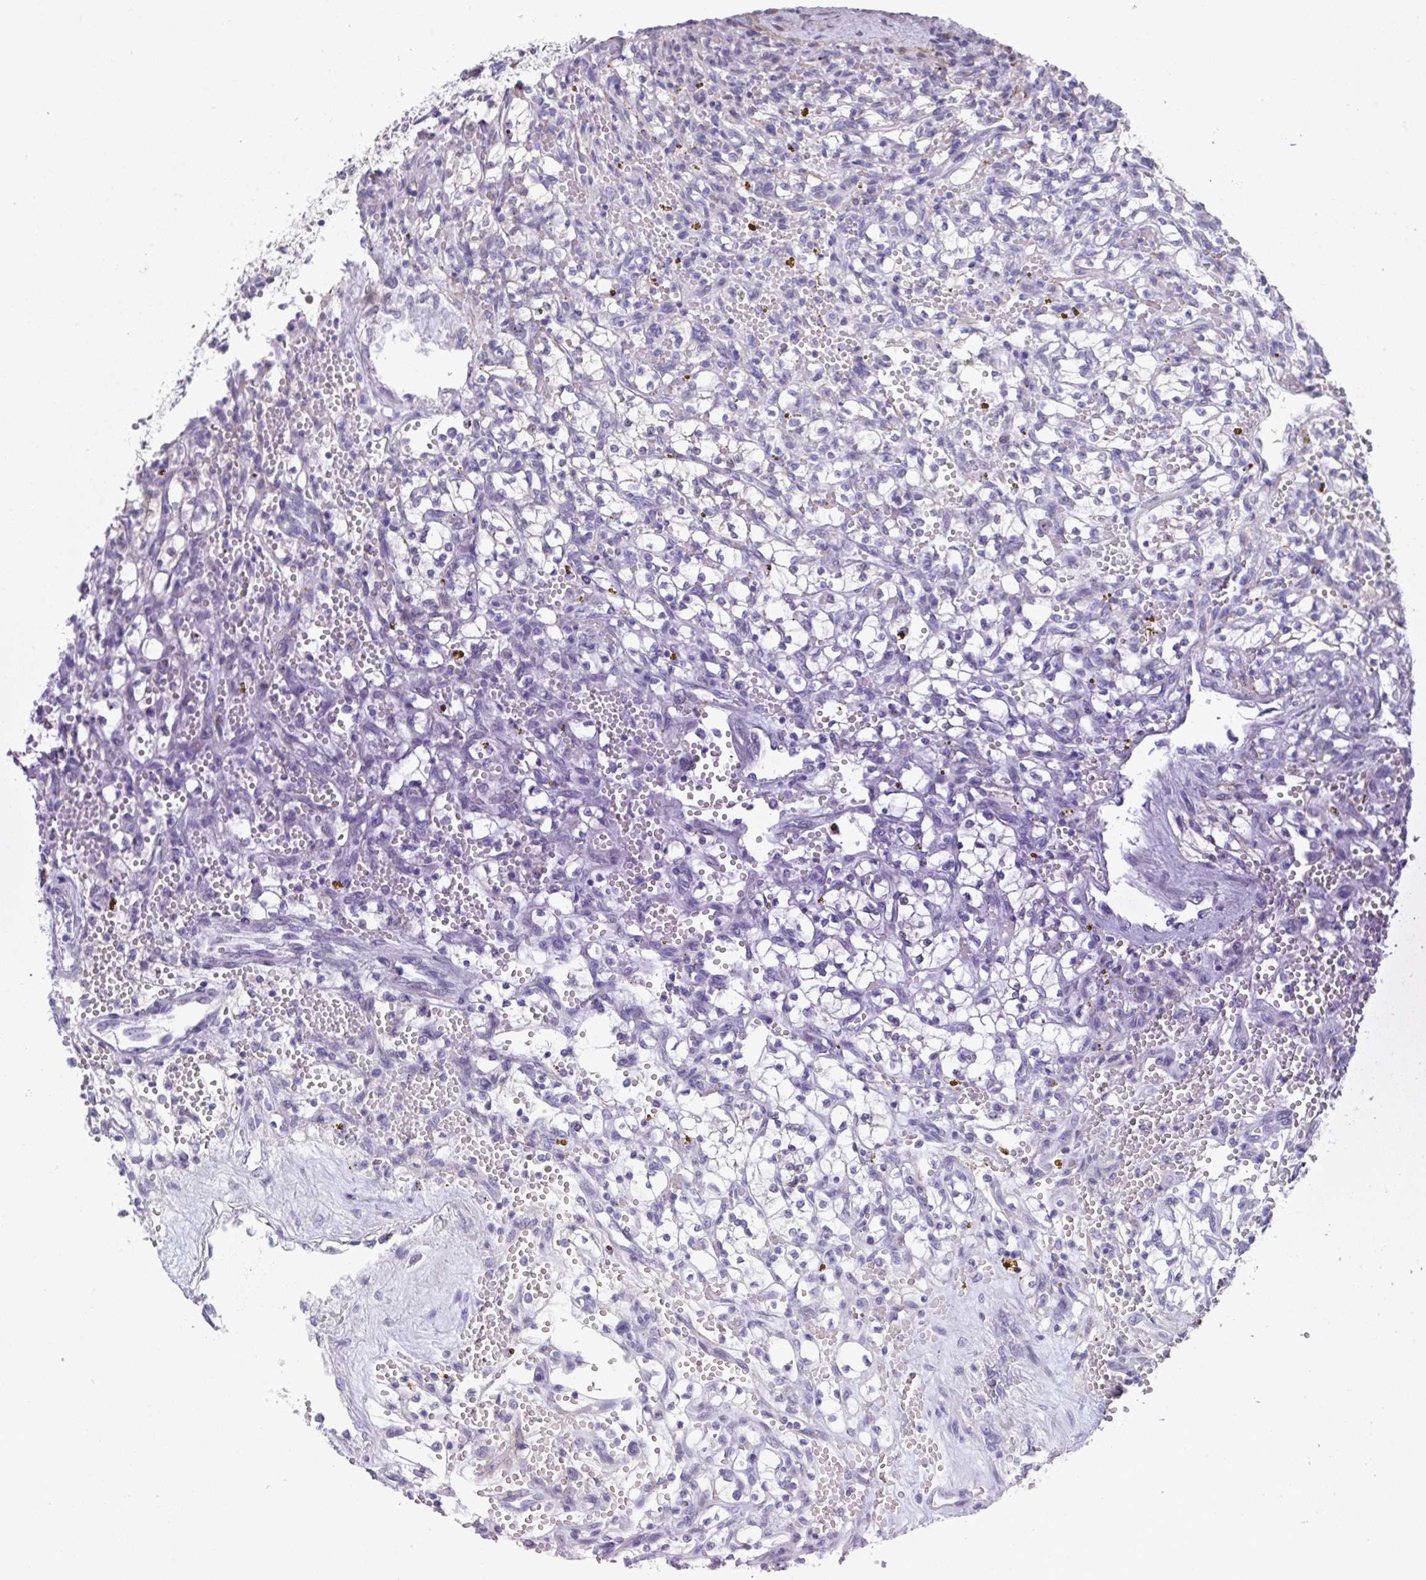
{"staining": {"intensity": "negative", "quantity": "none", "location": "none"}, "tissue": "renal cancer", "cell_type": "Tumor cells", "image_type": "cancer", "snomed": [{"axis": "morphology", "description": "Adenocarcinoma, NOS"}, {"axis": "topography", "description": "Kidney"}], "caption": "This is an IHC histopathology image of human renal cancer (adenocarcinoma). There is no staining in tumor cells.", "gene": "A1CF", "patient": {"sex": "female", "age": 64}}